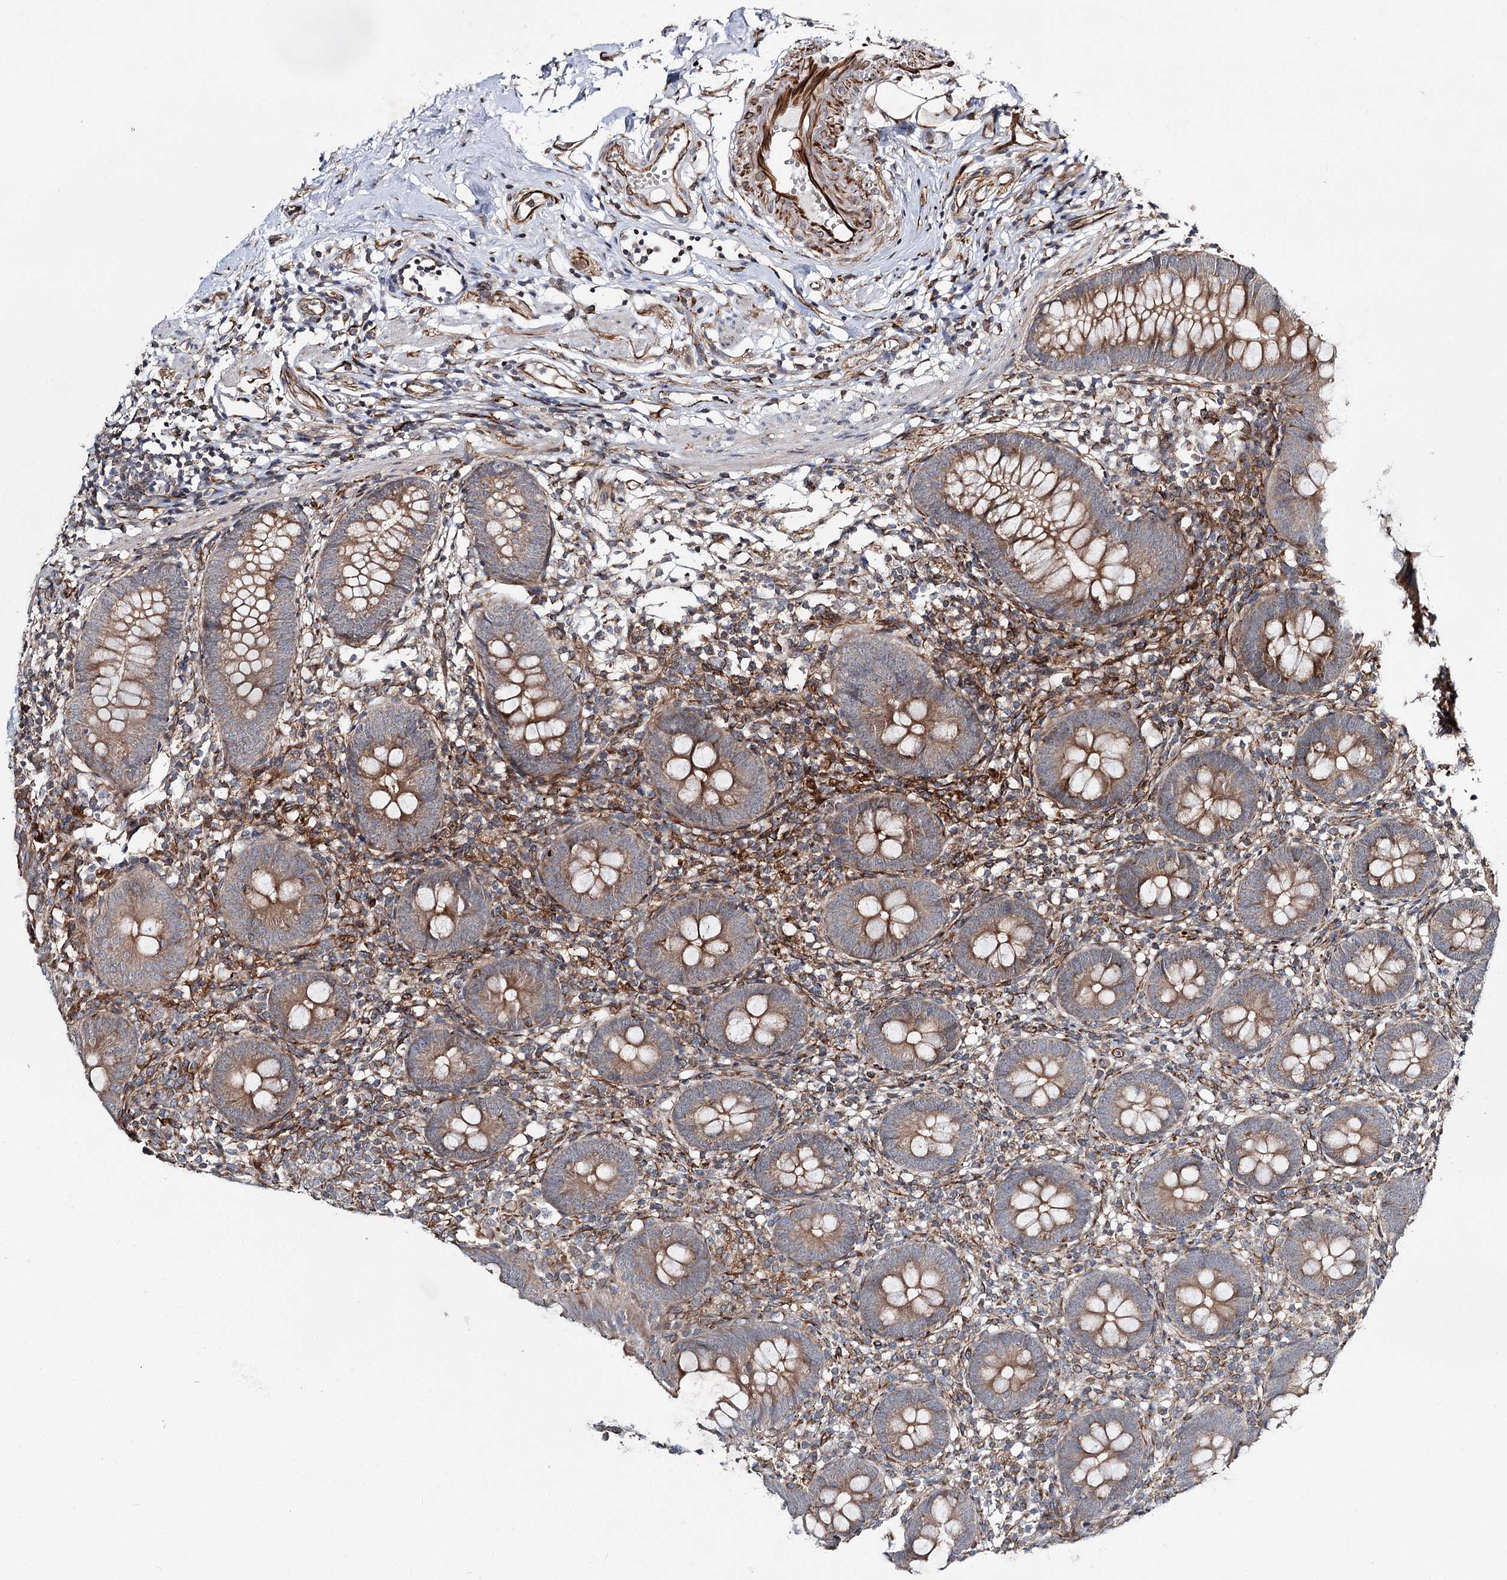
{"staining": {"intensity": "weak", "quantity": ">75%", "location": "cytoplasmic/membranous"}, "tissue": "appendix", "cell_type": "Glandular cells", "image_type": "normal", "snomed": [{"axis": "morphology", "description": "Normal tissue, NOS"}, {"axis": "topography", "description": "Appendix"}], "caption": "Appendix stained for a protein (brown) shows weak cytoplasmic/membranous positive staining in approximately >75% of glandular cells.", "gene": "DPEP2", "patient": {"sex": "female", "age": 62}}